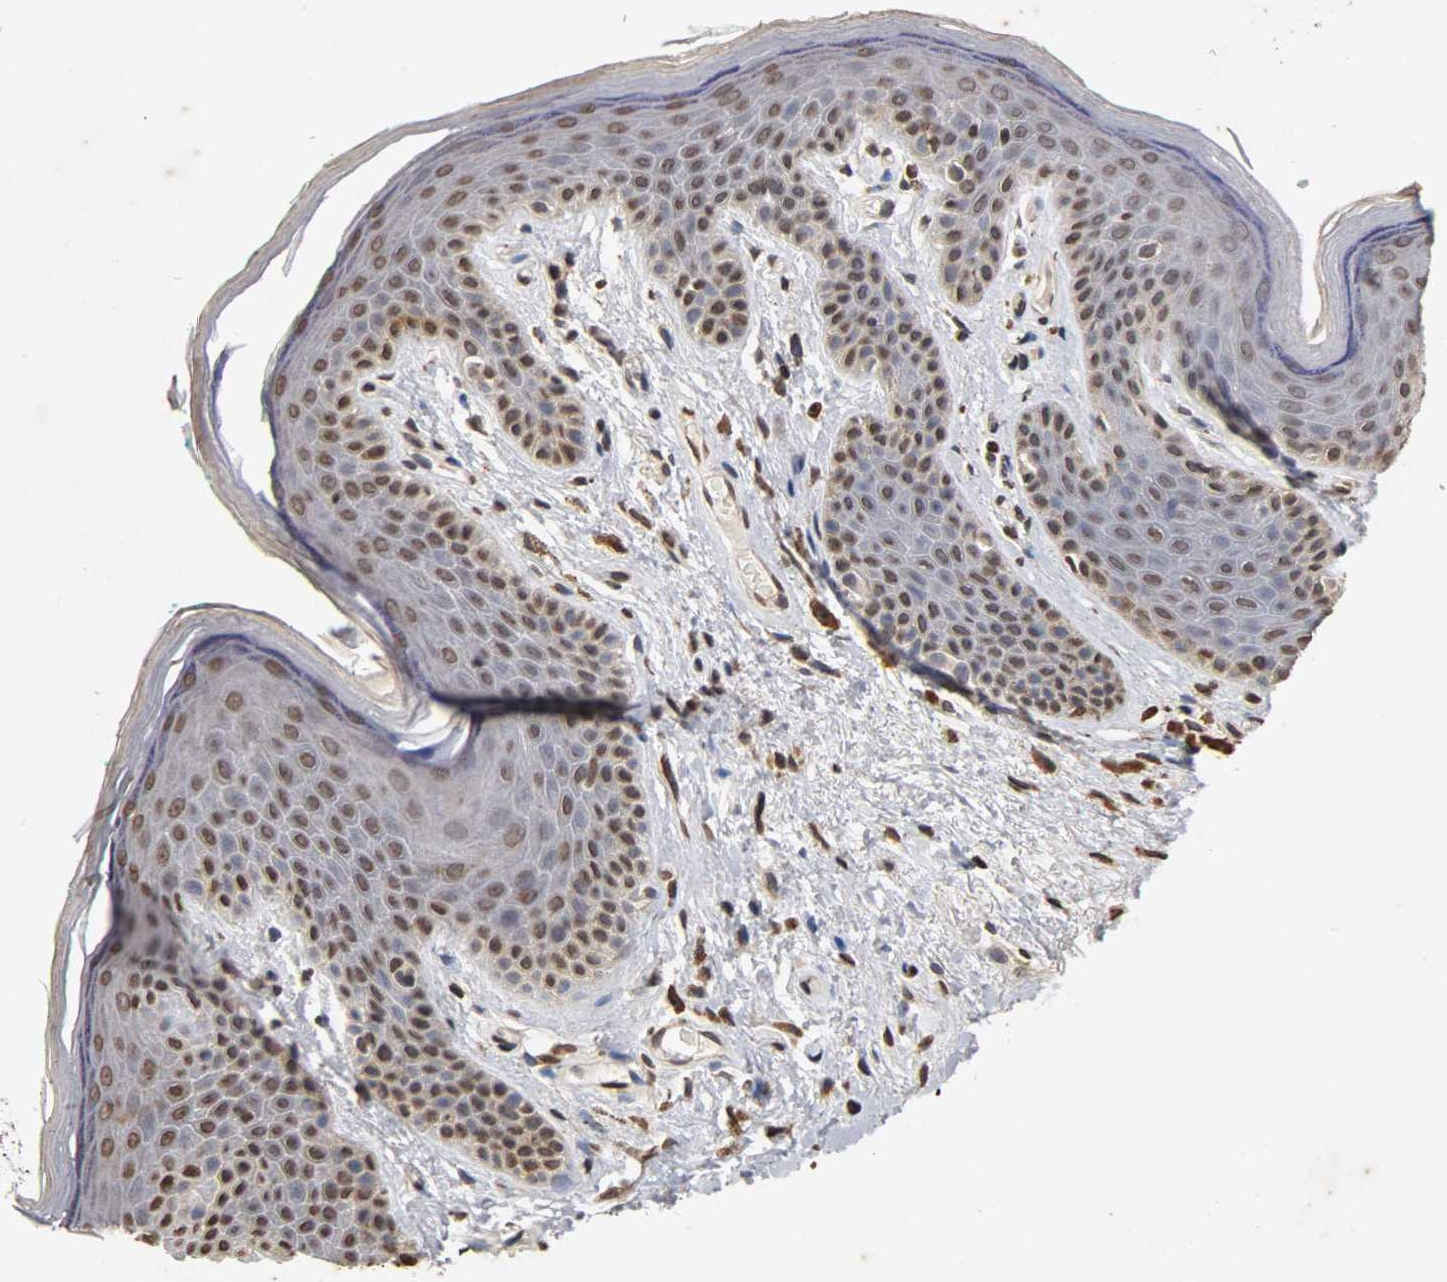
{"staining": {"intensity": "weak", "quantity": "25%-75%", "location": "nuclear"}, "tissue": "skin", "cell_type": "Epidermal cells", "image_type": "normal", "snomed": [{"axis": "morphology", "description": "Normal tissue, NOS"}, {"axis": "topography", "description": "Anal"}], "caption": "Weak nuclear expression for a protein is appreciated in about 25%-75% of epidermal cells of benign skin using immunohistochemistry (IHC).", "gene": "ERCC2", "patient": {"sex": "male", "age": 74}}